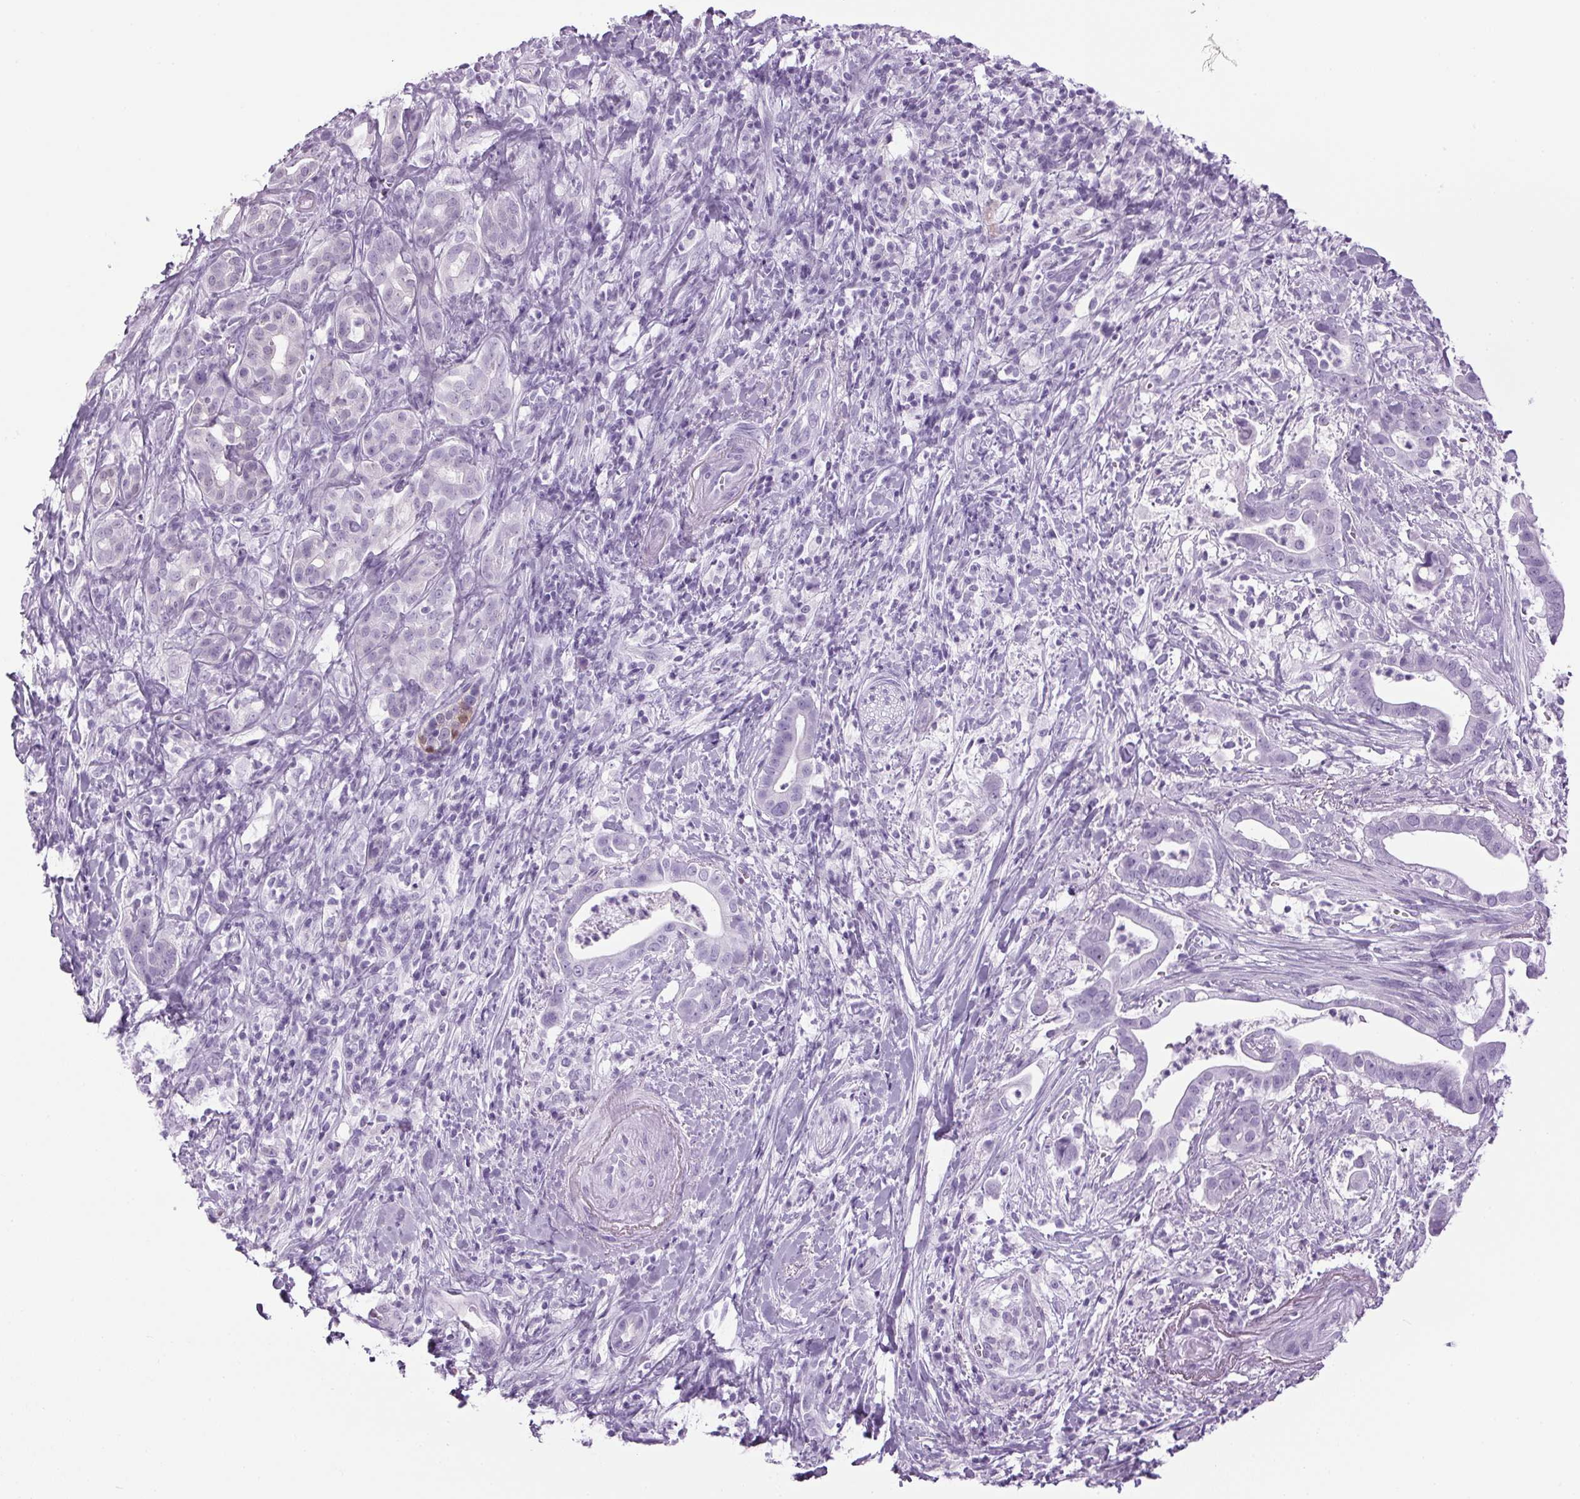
{"staining": {"intensity": "negative", "quantity": "none", "location": "none"}, "tissue": "pancreatic cancer", "cell_type": "Tumor cells", "image_type": "cancer", "snomed": [{"axis": "morphology", "description": "Adenocarcinoma, NOS"}, {"axis": "topography", "description": "Pancreas"}], "caption": "High power microscopy histopathology image of an immunohistochemistry (IHC) photomicrograph of adenocarcinoma (pancreatic), revealing no significant positivity in tumor cells. The staining is performed using DAB brown chromogen with nuclei counter-stained in using hematoxylin.", "gene": "PPP1R1A", "patient": {"sex": "male", "age": 61}}